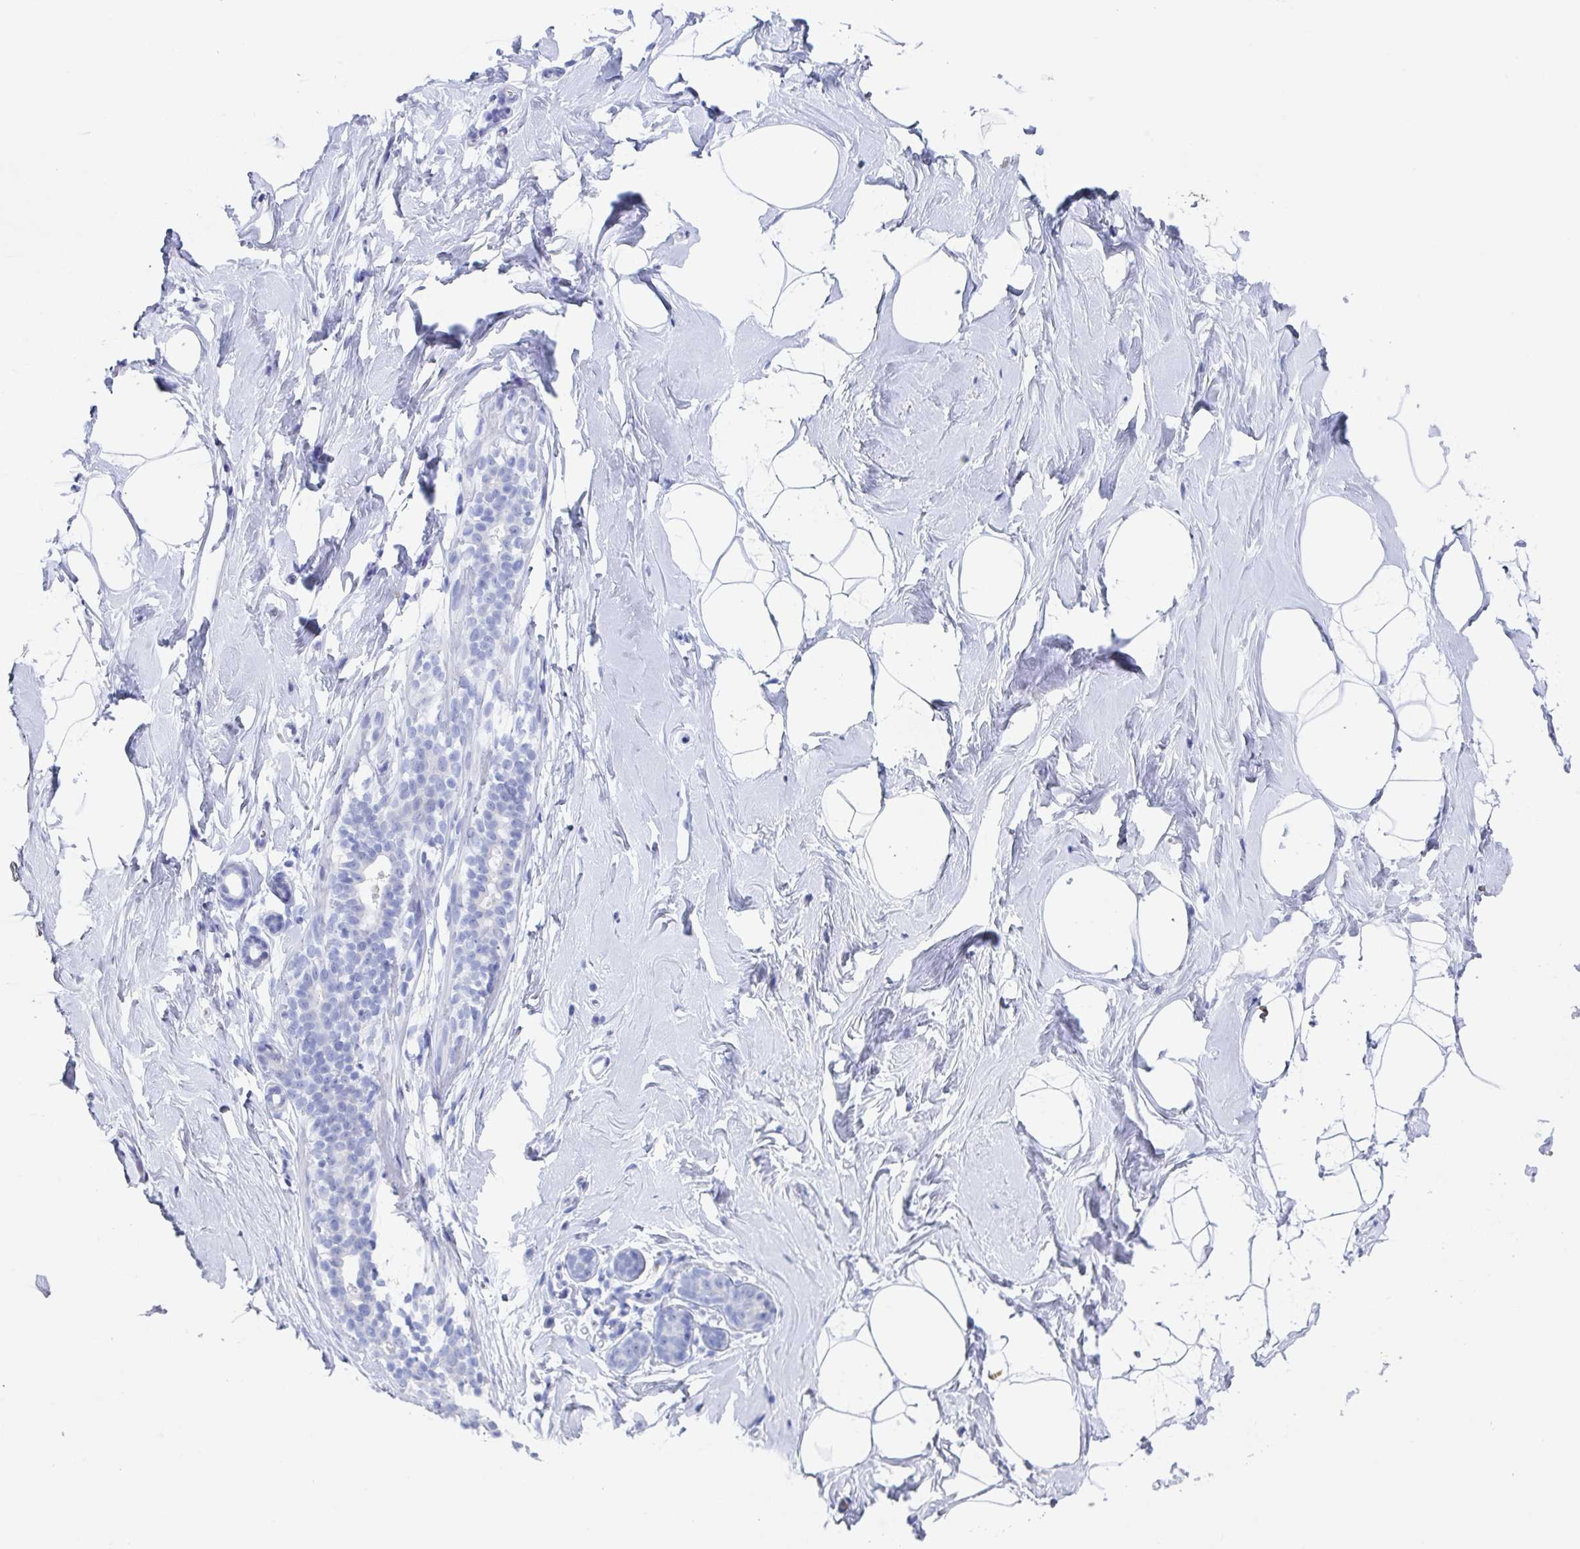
{"staining": {"intensity": "negative", "quantity": "none", "location": "none"}, "tissue": "breast", "cell_type": "Adipocytes", "image_type": "normal", "snomed": [{"axis": "morphology", "description": "Normal tissue, NOS"}, {"axis": "topography", "description": "Breast"}], "caption": "IHC photomicrograph of benign human breast stained for a protein (brown), which reveals no staining in adipocytes.", "gene": "ZPBP", "patient": {"sex": "female", "age": 32}}